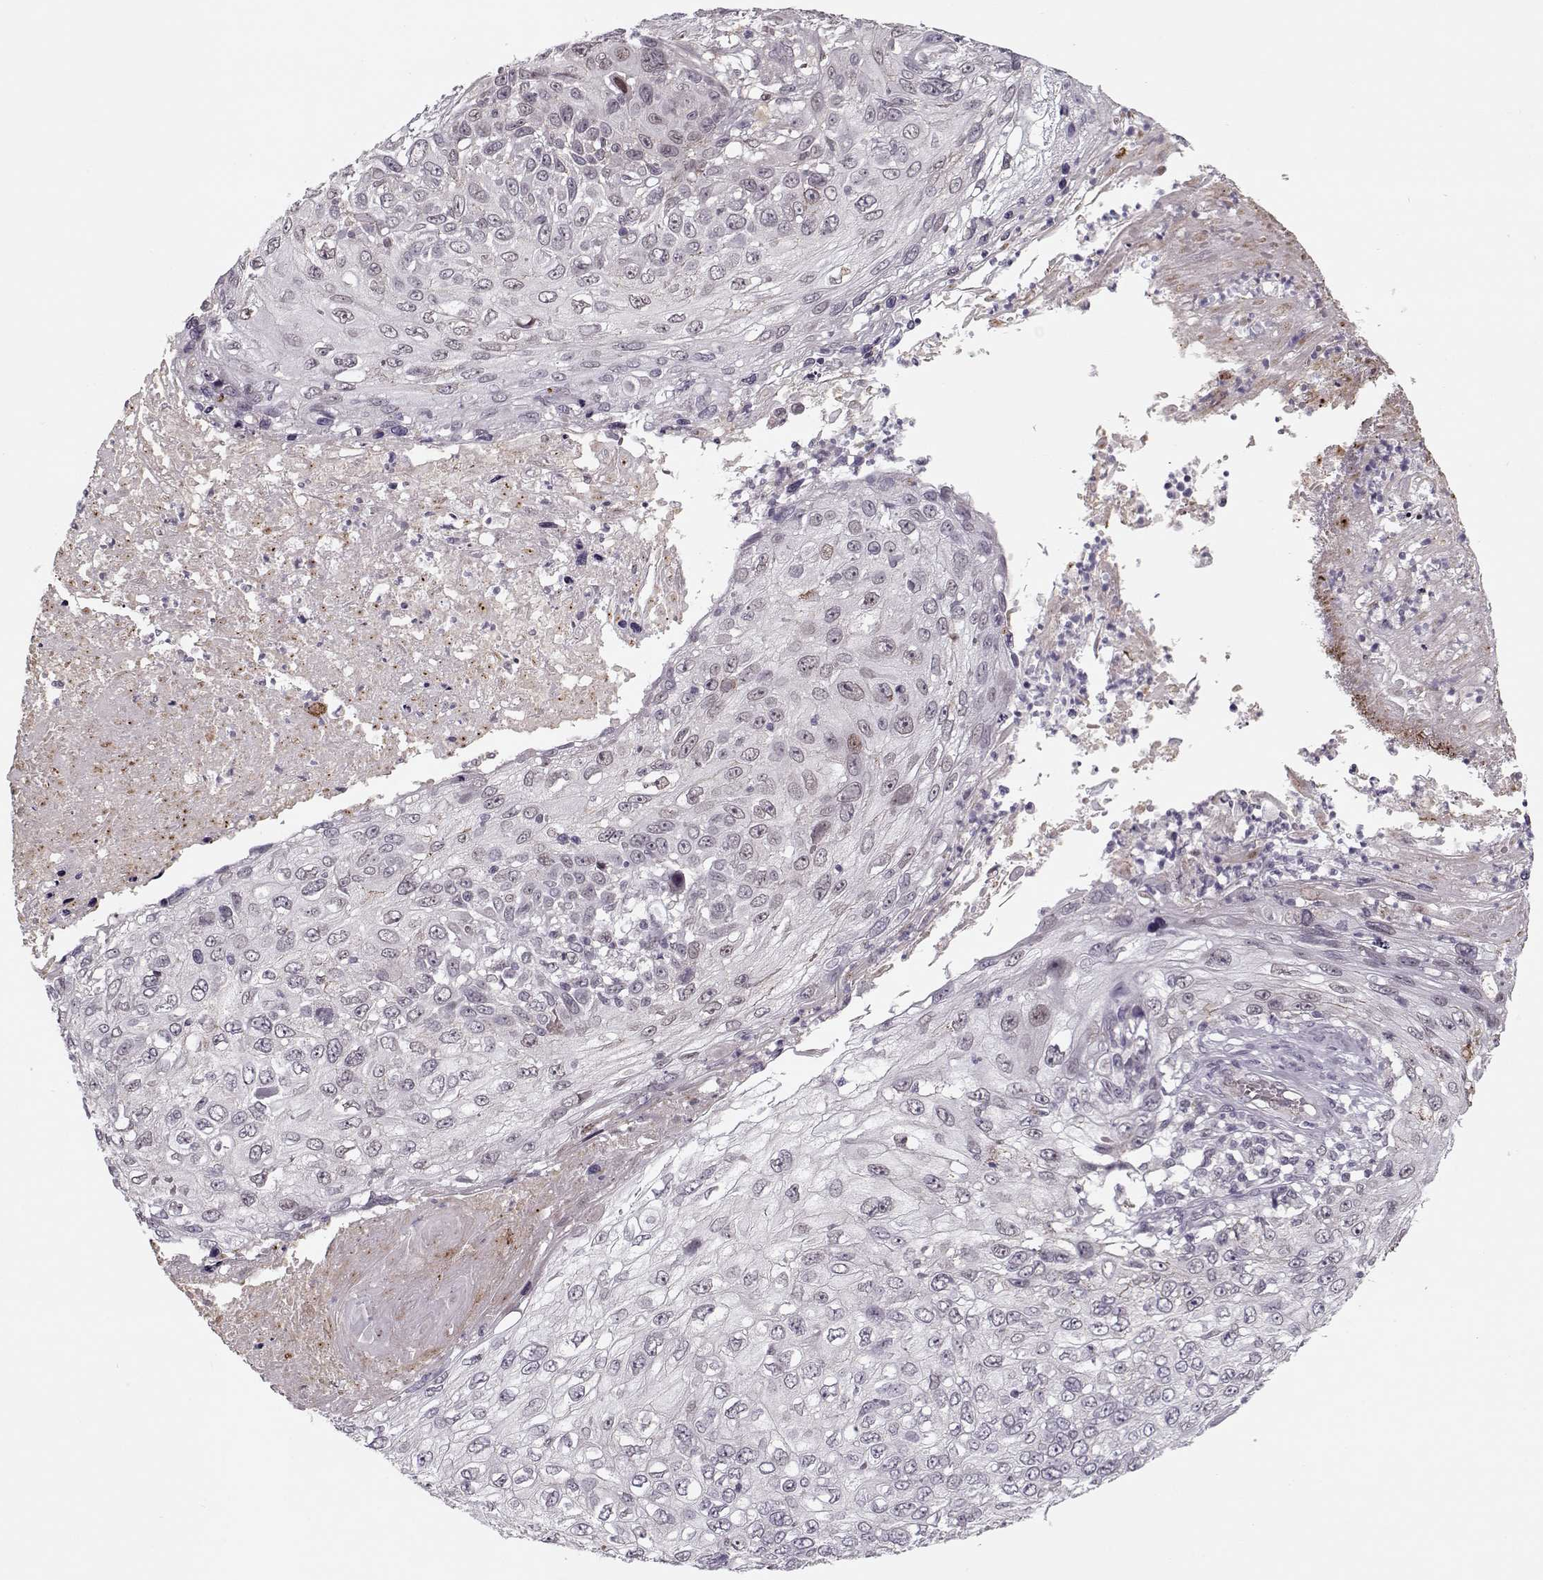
{"staining": {"intensity": "negative", "quantity": "none", "location": "none"}, "tissue": "skin cancer", "cell_type": "Tumor cells", "image_type": "cancer", "snomed": [{"axis": "morphology", "description": "Squamous cell carcinoma, NOS"}, {"axis": "topography", "description": "Skin"}], "caption": "IHC histopathology image of neoplastic tissue: squamous cell carcinoma (skin) stained with DAB (3,3'-diaminobenzidine) displays no significant protein staining in tumor cells.", "gene": "DNAI3", "patient": {"sex": "male", "age": 92}}